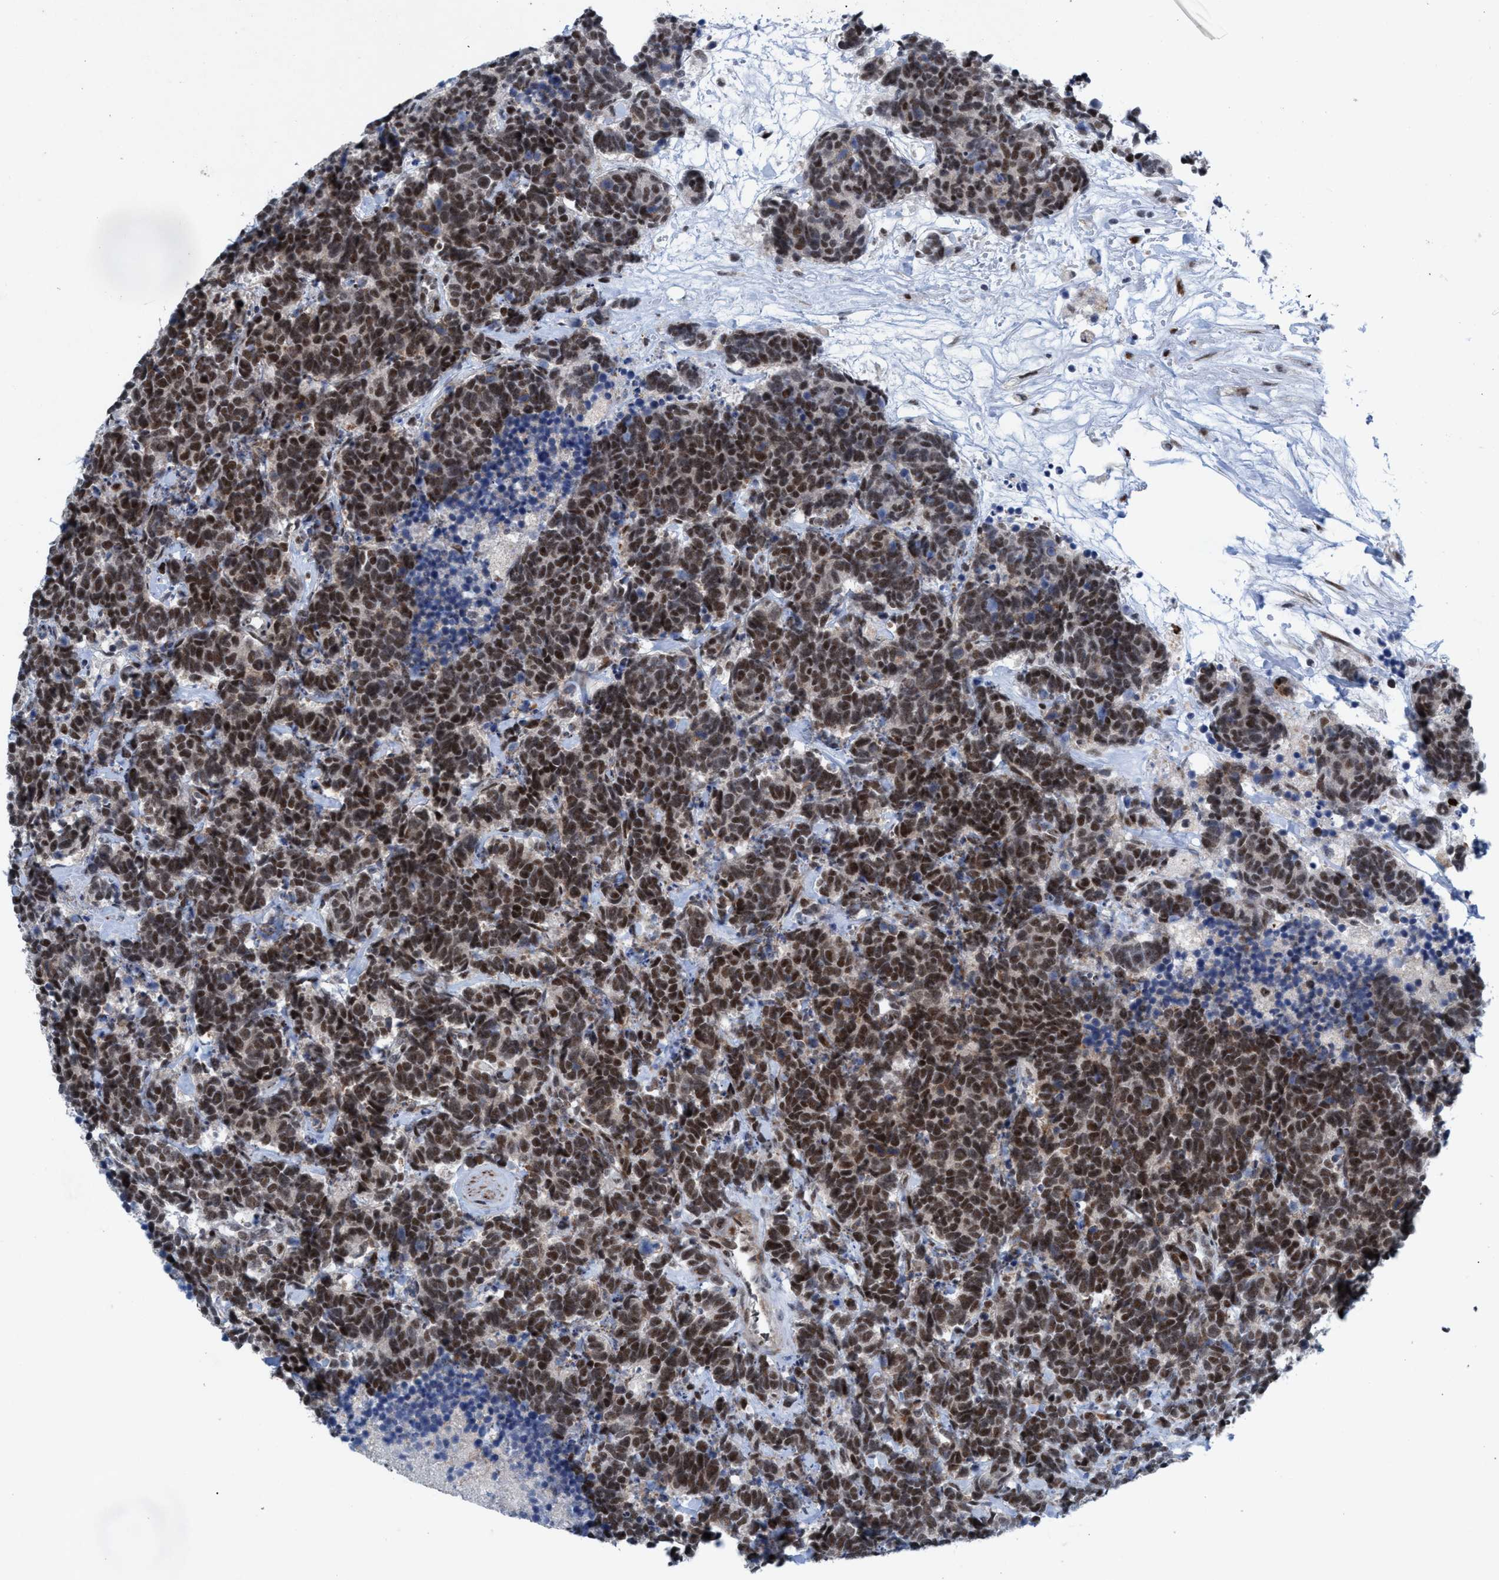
{"staining": {"intensity": "strong", "quantity": ">75%", "location": "nuclear"}, "tissue": "carcinoid", "cell_type": "Tumor cells", "image_type": "cancer", "snomed": [{"axis": "morphology", "description": "Carcinoma, NOS"}, {"axis": "morphology", "description": "Carcinoid, malignant, NOS"}, {"axis": "topography", "description": "Urinary bladder"}], "caption": "Human carcinoid stained with a brown dye exhibits strong nuclear positive positivity in about >75% of tumor cells.", "gene": "CWC27", "patient": {"sex": "male", "age": 57}}